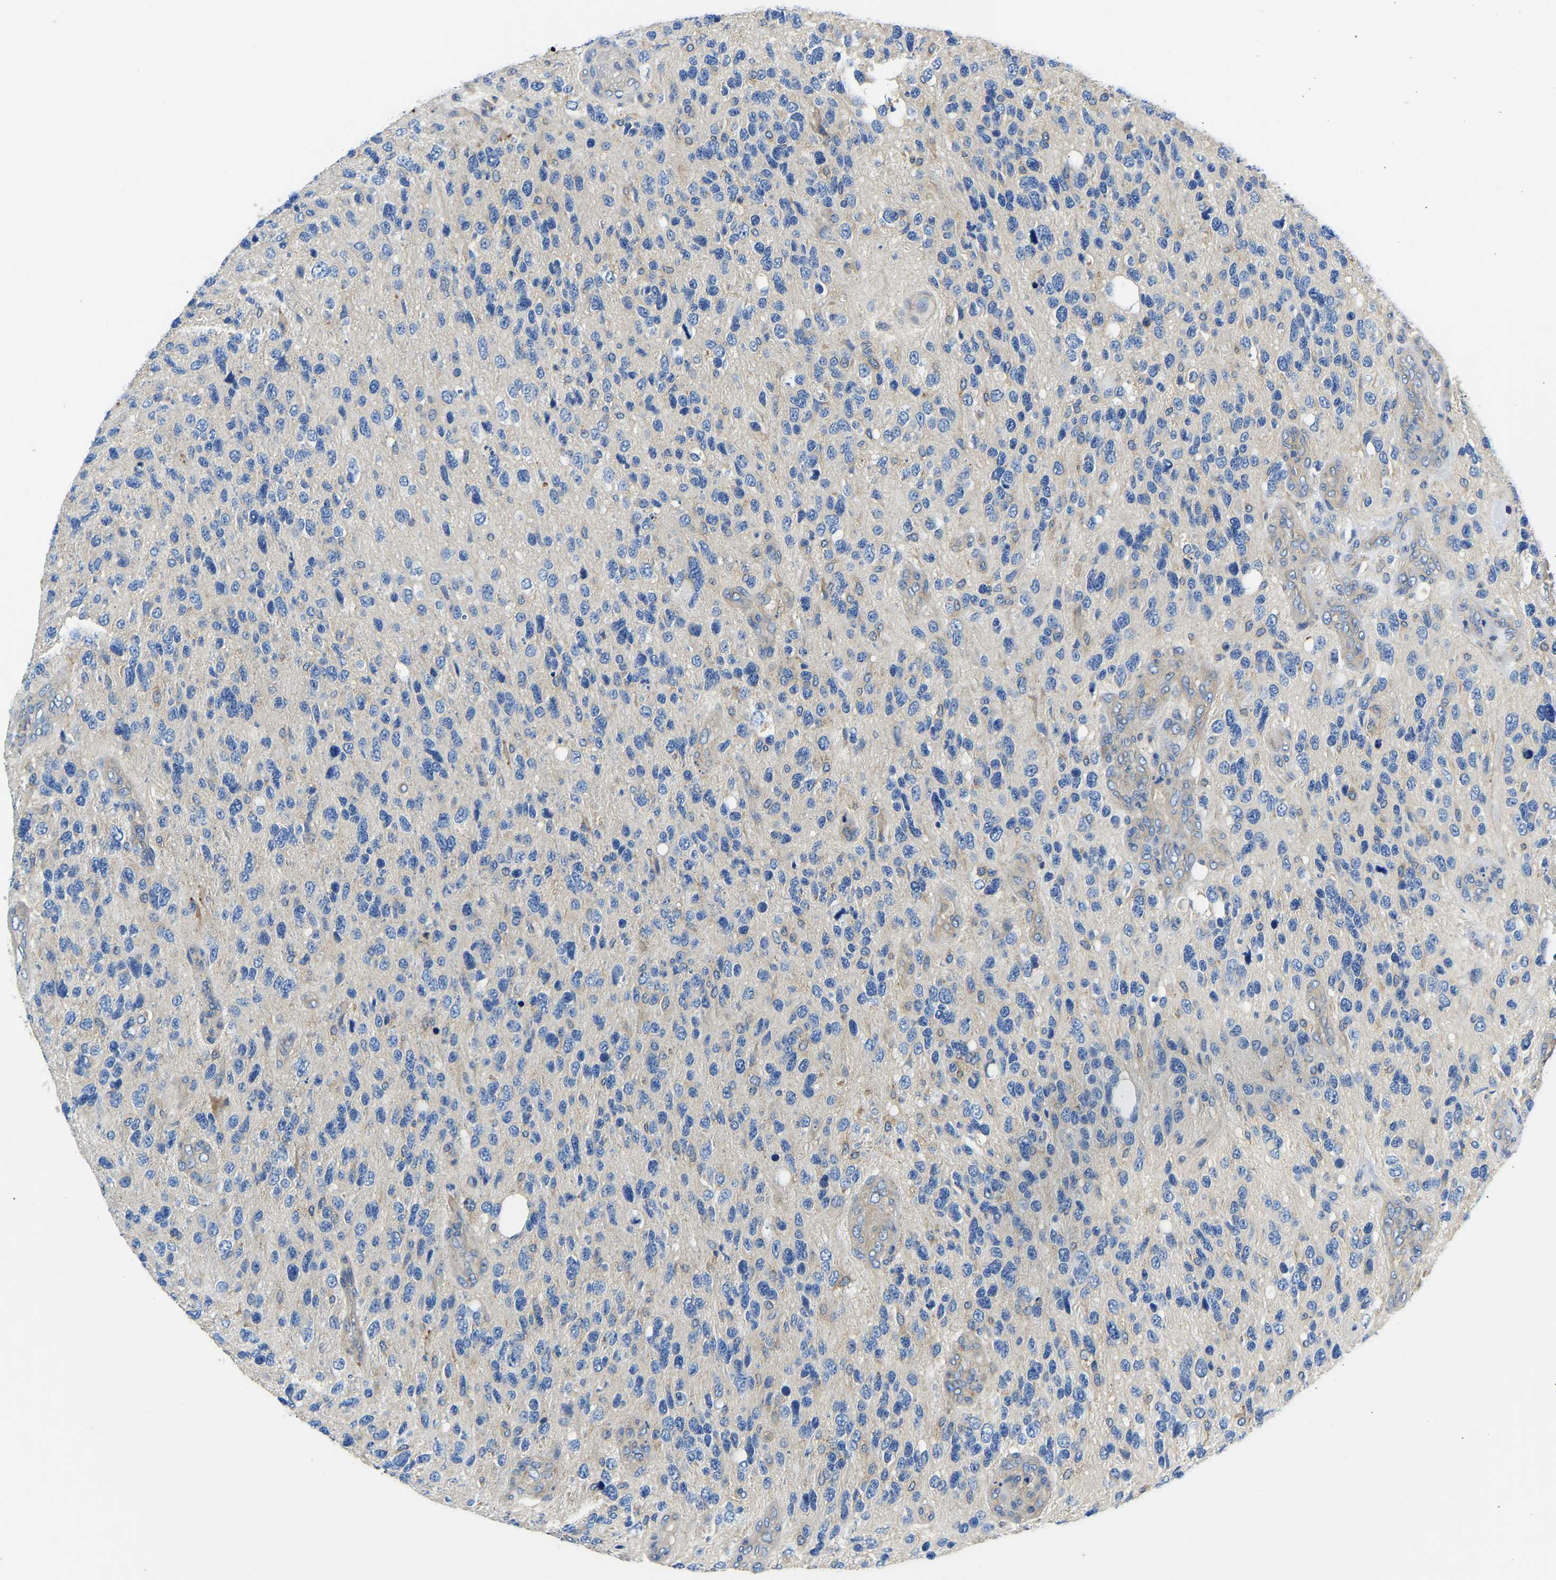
{"staining": {"intensity": "negative", "quantity": "none", "location": "none"}, "tissue": "glioma", "cell_type": "Tumor cells", "image_type": "cancer", "snomed": [{"axis": "morphology", "description": "Glioma, malignant, High grade"}, {"axis": "topography", "description": "Brain"}], "caption": "Protein analysis of malignant glioma (high-grade) exhibits no significant positivity in tumor cells. (DAB immunohistochemistry (IHC) with hematoxylin counter stain).", "gene": "STAT2", "patient": {"sex": "female", "age": 58}}